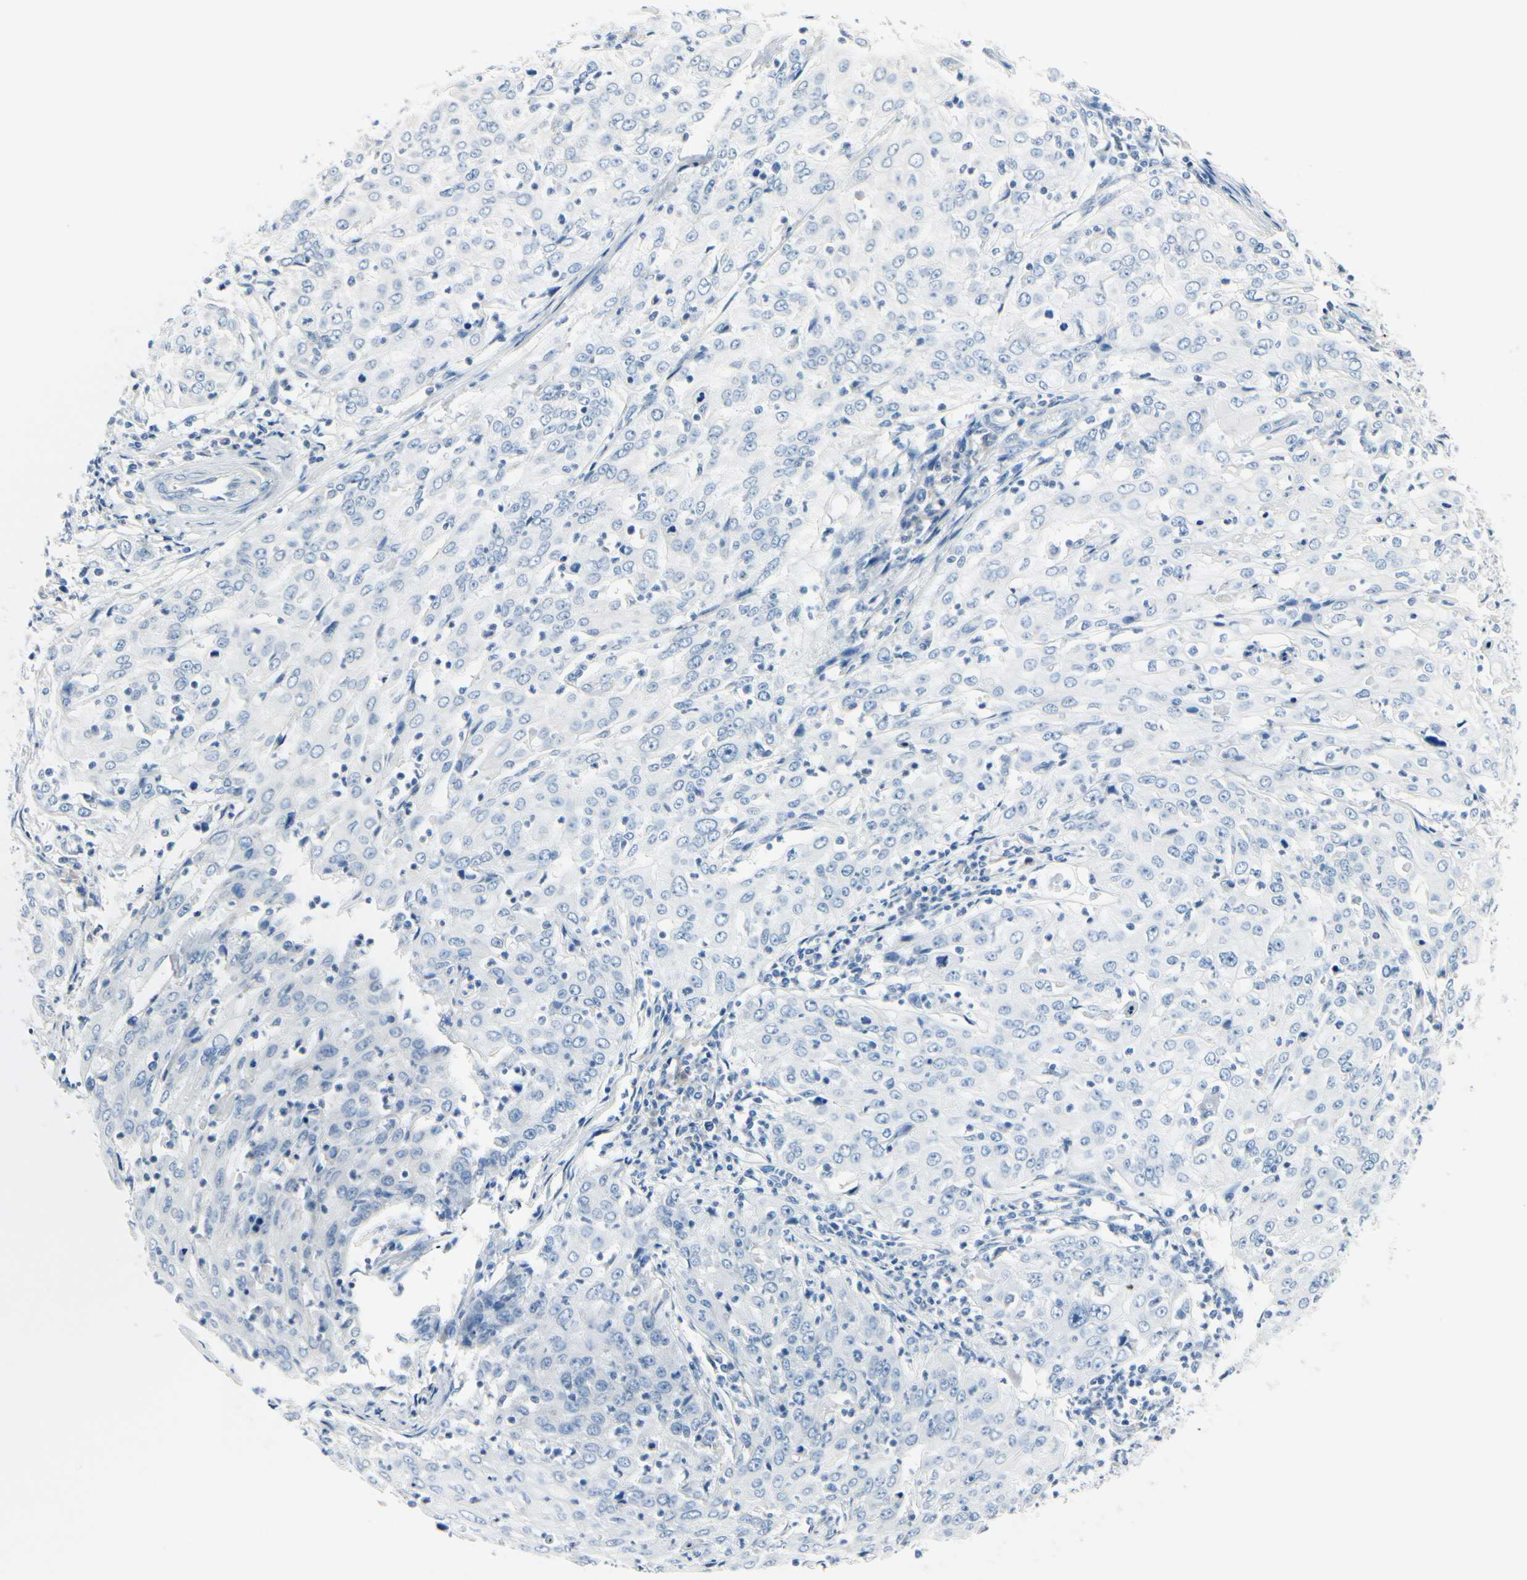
{"staining": {"intensity": "negative", "quantity": "none", "location": "none"}, "tissue": "cervical cancer", "cell_type": "Tumor cells", "image_type": "cancer", "snomed": [{"axis": "morphology", "description": "Squamous cell carcinoma, NOS"}, {"axis": "topography", "description": "Cervix"}], "caption": "Protein analysis of cervical squamous cell carcinoma displays no significant staining in tumor cells. (Stains: DAB immunohistochemistry (IHC) with hematoxylin counter stain, Microscopy: brightfield microscopy at high magnification).", "gene": "PEBP1", "patient": {"sex": "female", "age": 39}}